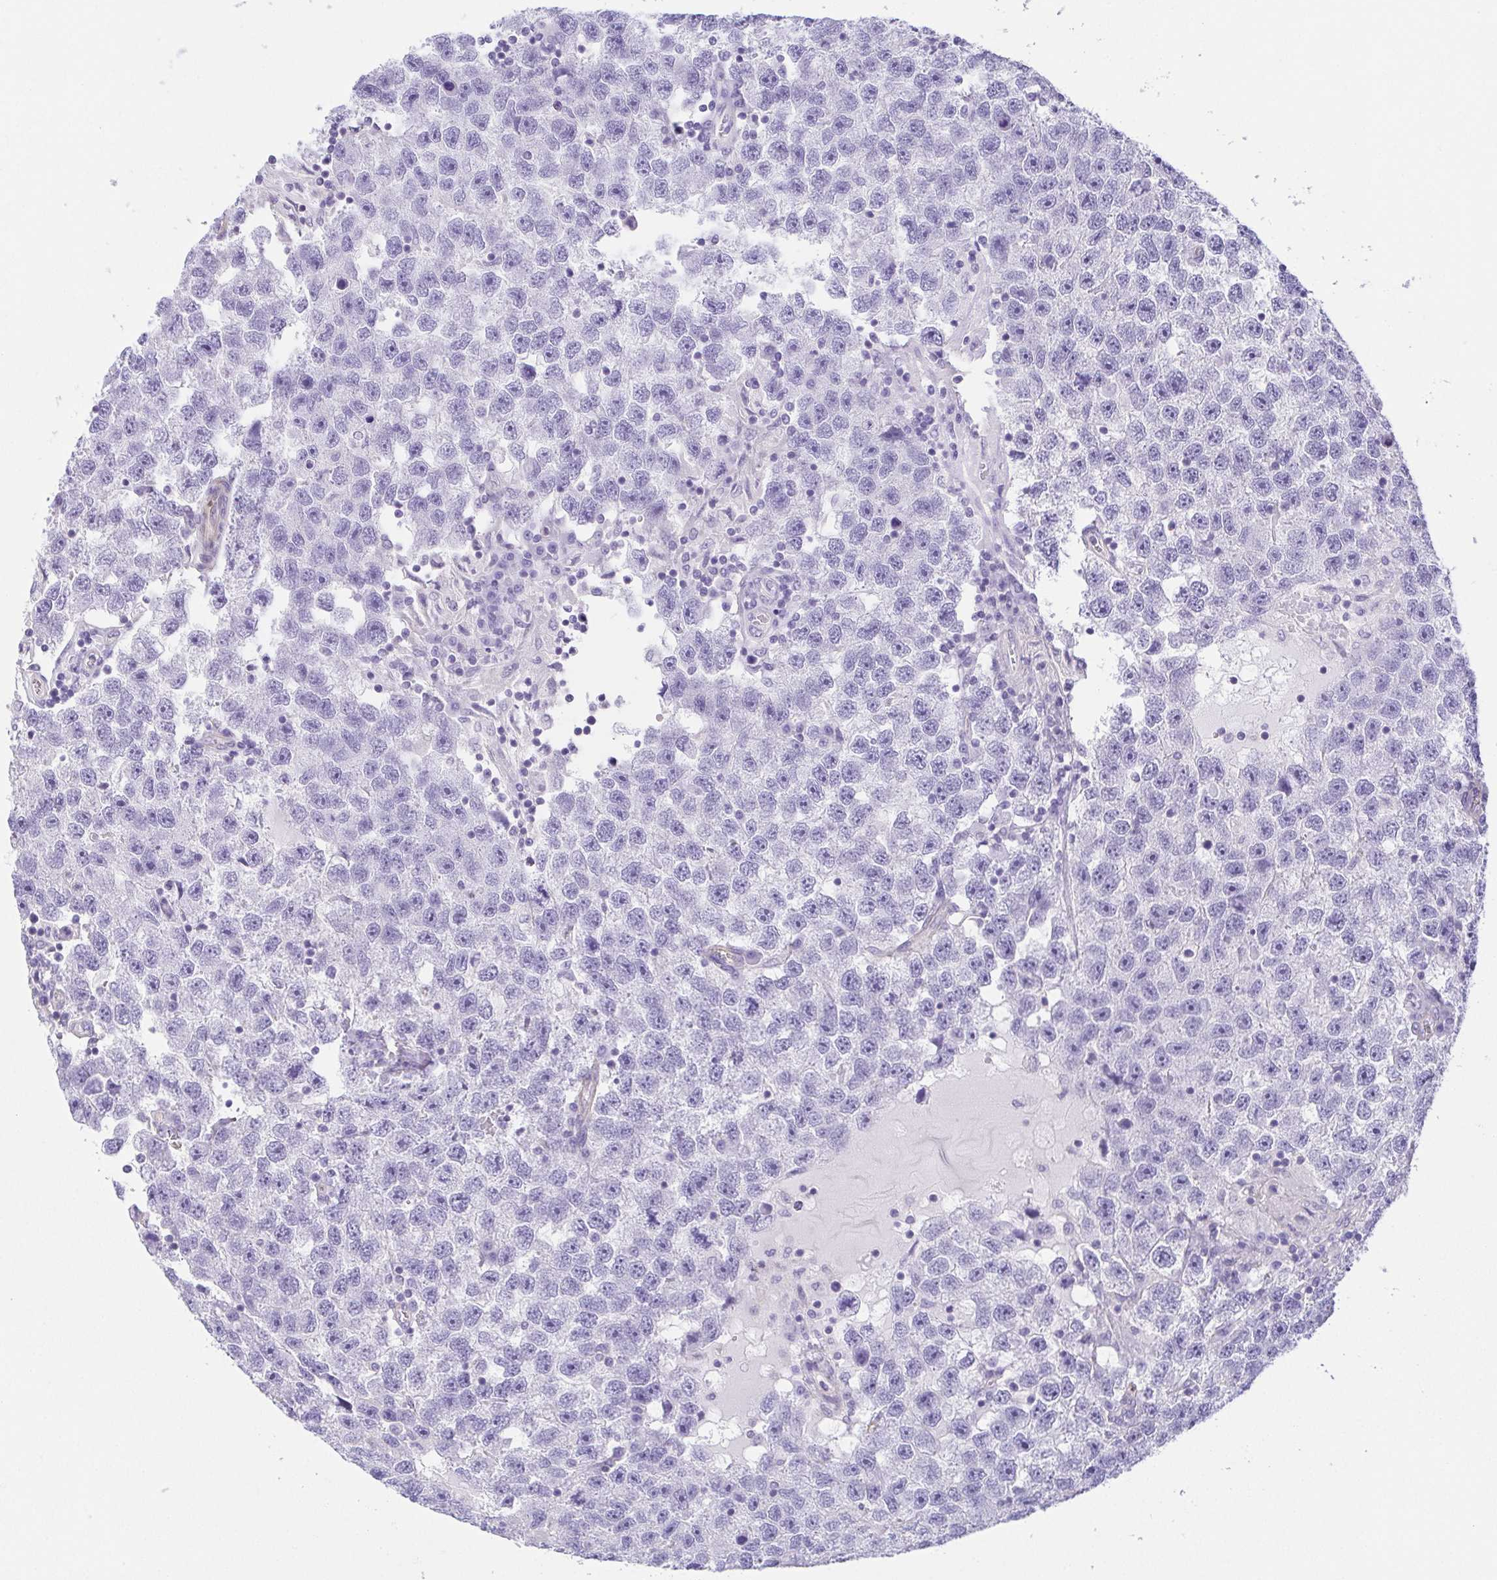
{"staining": {"intensity": "negative", "quantity": "none", "location": "none"}, "tissue": "testis cancer", "cell_type": "Tumor cells", "image_type": "cancer", "snomed": [{"axis": "morphology", "description": "Seminoma, NOS"}, {"axis": "topography", "description": "Testis"}], "caption": "IHC histopathology image of neoplastic tissue: human testis seminoma stained with DAB shows no significant protein staining in tumor cells.", "gene": "MYL6", "patient": {"sex": "male", "age": 26}}